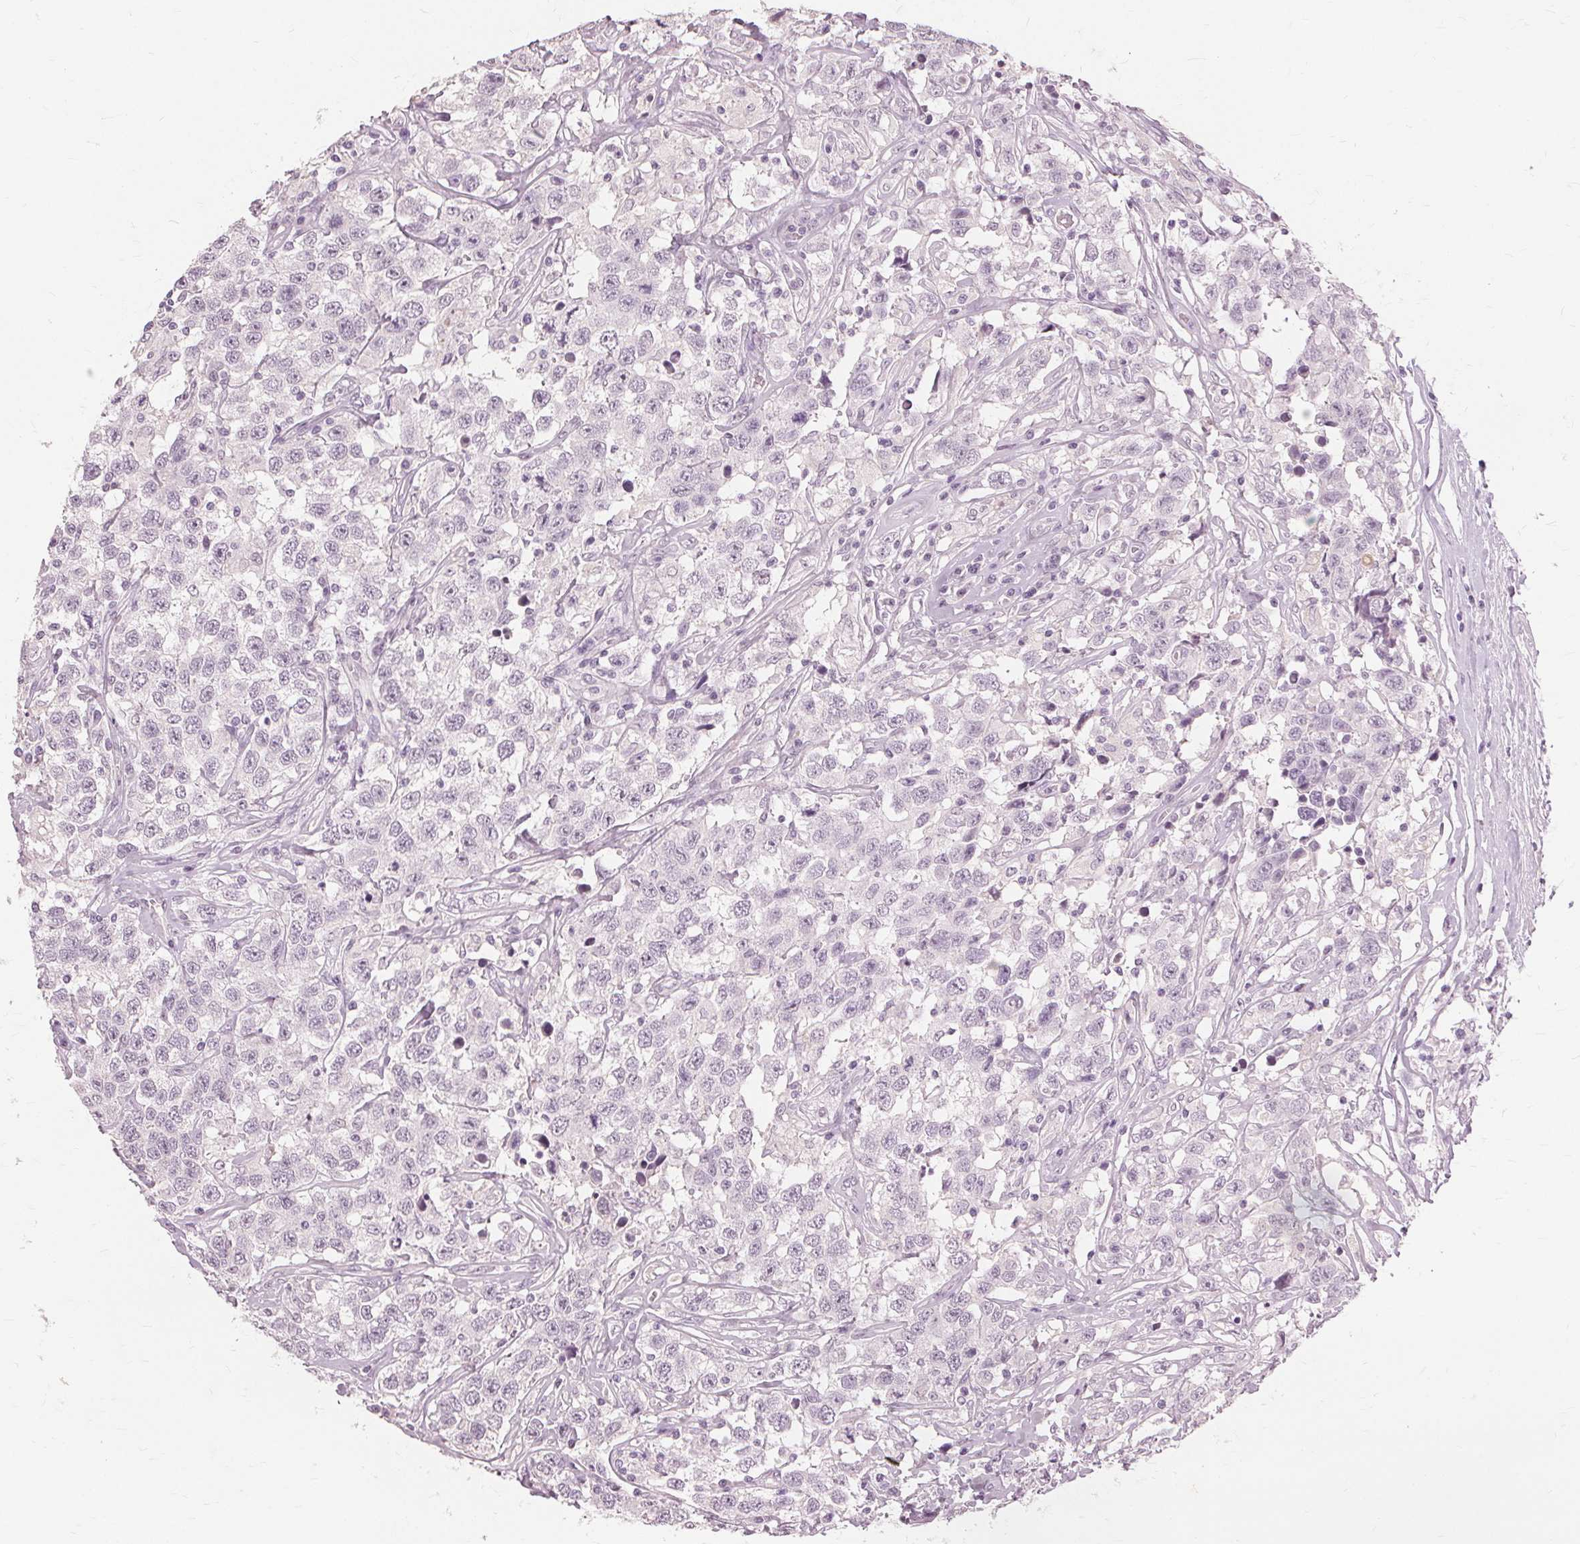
{"staining": {"intensity": "negative", "quantity": "none", "location": "none"}, "tissue": "testis cancer", "cell_type": "Tumor cells", "image_type": "cancer", "snomed": [{"axis": "morphology", "description": "Seminoma, NOS"}, {"axis": "topography", "description": "Testis"}], "caption": "DAB immunohistochemical staining of human seminoma (testis) shows no significant expression in tumor cells.", "gene": "SFTPD", "patient": {"sex": "male", "age": 41}}